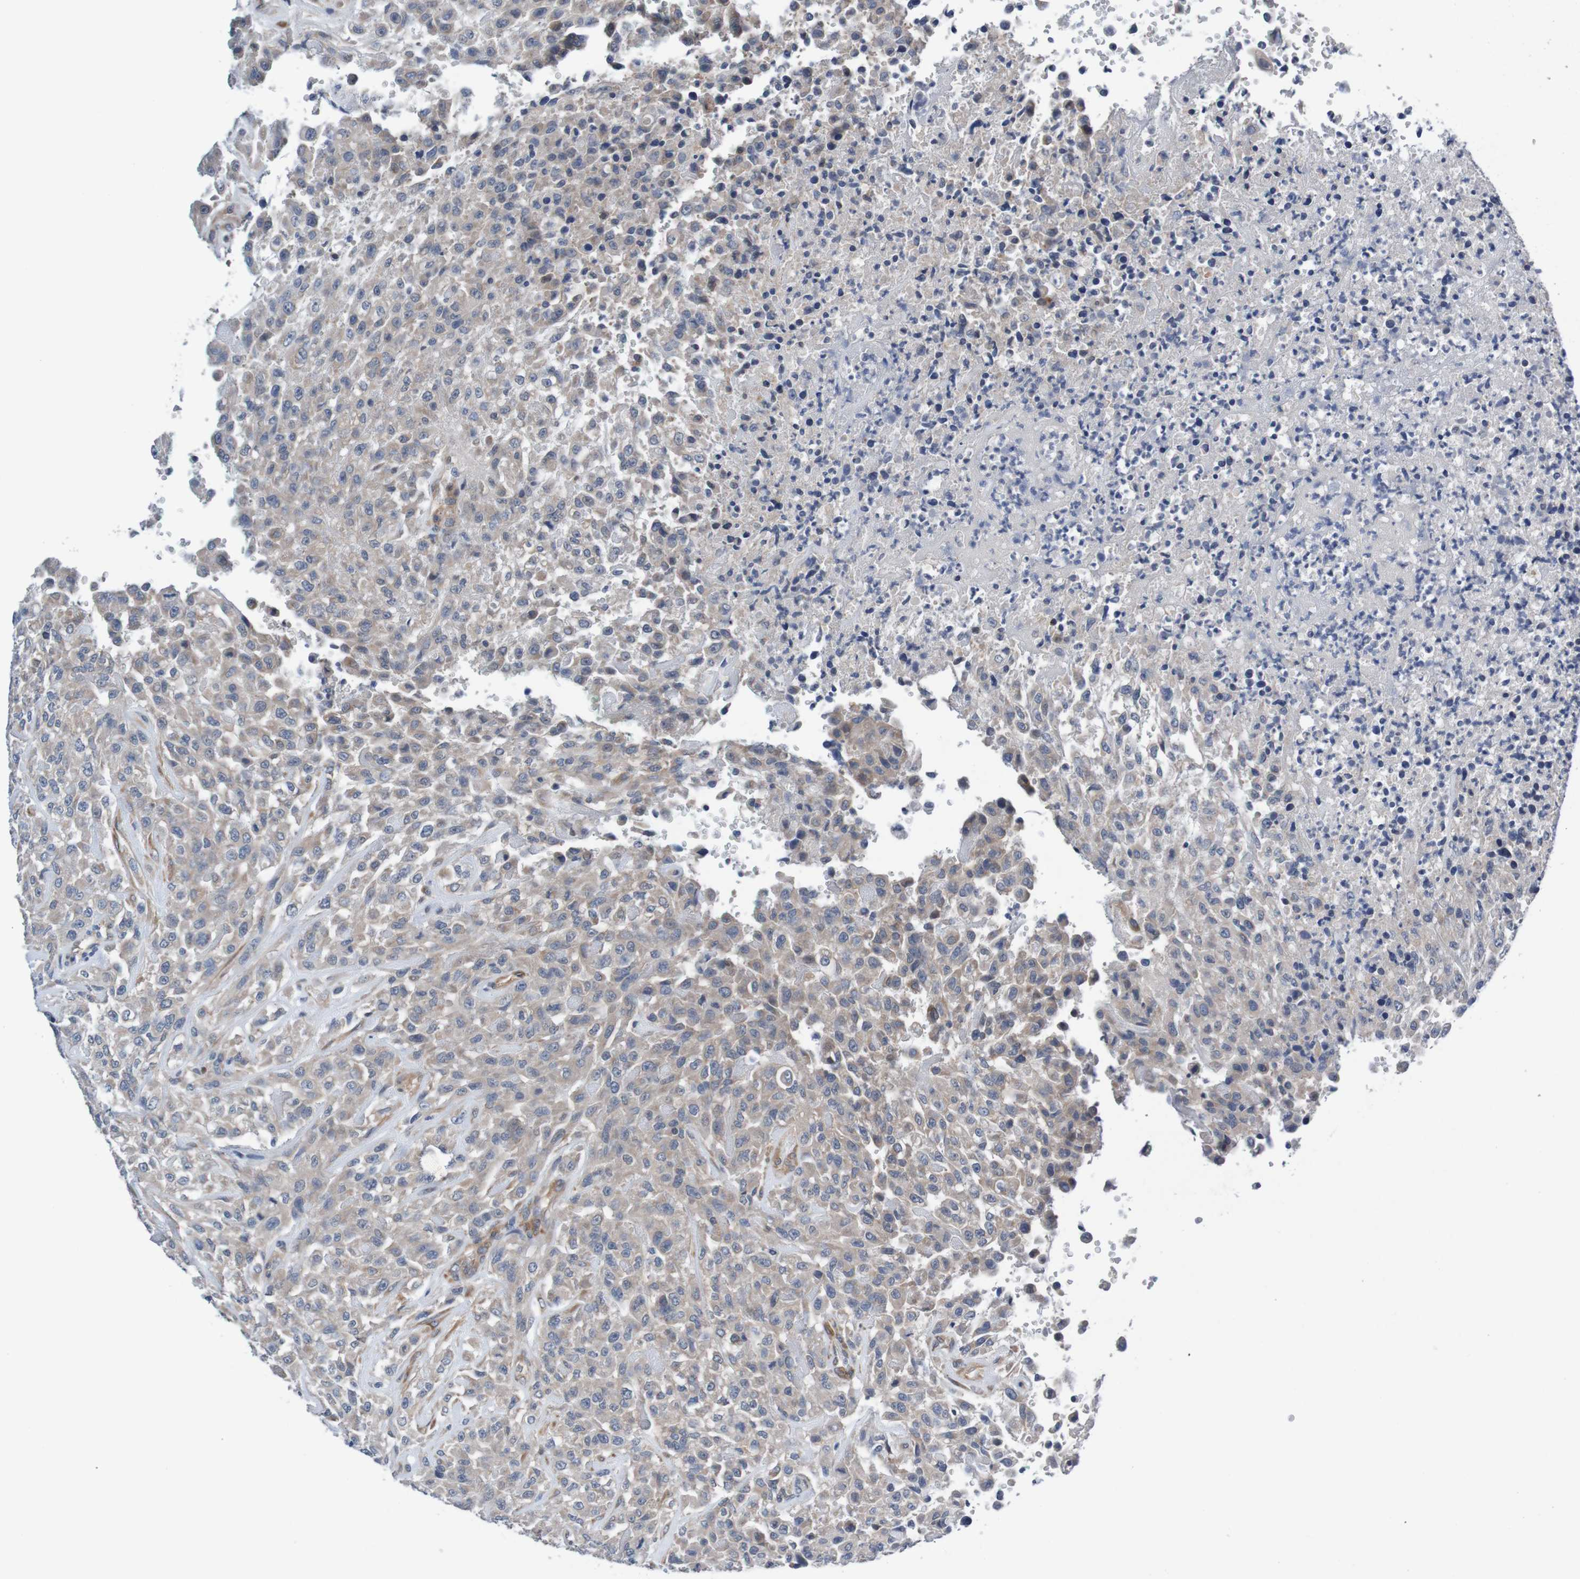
{"staining": {"intensity": "weak", "quantity": "<25%", "location": "cytoplasmic/membranous"}, "tissue": "urothelial cancer", "cell_type": "Tumor cells", "image_type": "cancer", "snomed": [{"axis": "morphology", "description": "Urothelial carcinoma, High grade"}, {"axis": "topography", "description": "Urinary bladder"}], "caption": "Human urothelial cancer stained for a protein using immunohistochemistry (IHC) displays no staining in tumor cells.", "gene": "CPED1", "patient": {"sex": "male", "age": 46}}